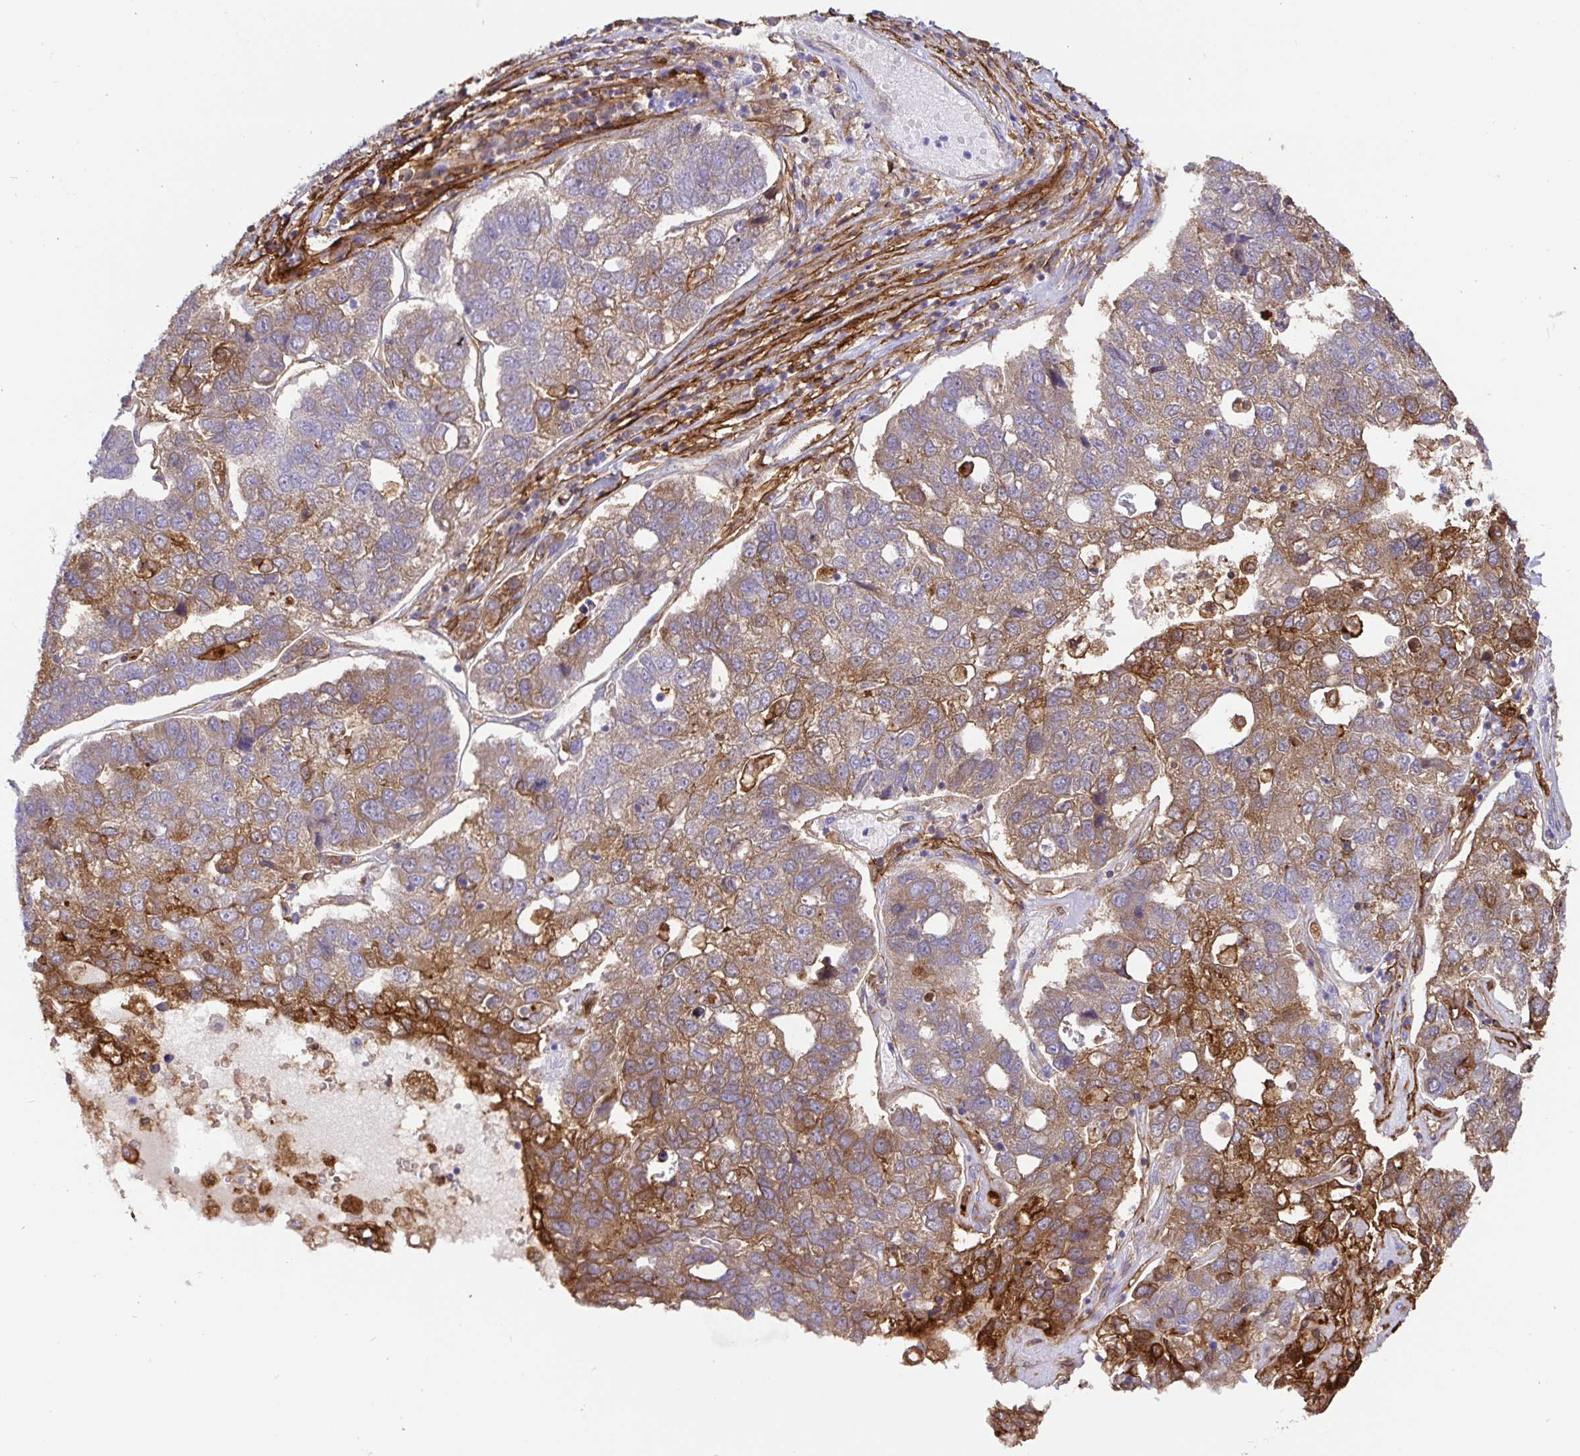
{"staining": {"intensity": "moderate", "quantity": "25%-75%", "location": "cytoplasmic/membranous"}, "tissue": "pancreatic cancer", "cell_type": "Tumor cells", "image_type": "cancer", "snomed": [{"axis": "morphology", "description": "Adenocarcinoma, NOS"}, {"axis": "topography", "description": "Pancreas"}], "caption": "Immunohistochemical staining of adenocarcinoma (pancreatic) shows moderate cytoplasmic/membranous protein positivity in approximately 25%-75% of tumor cells.", "gene": "ANXA2", "patient": {"sex": "female", "age": 61}}